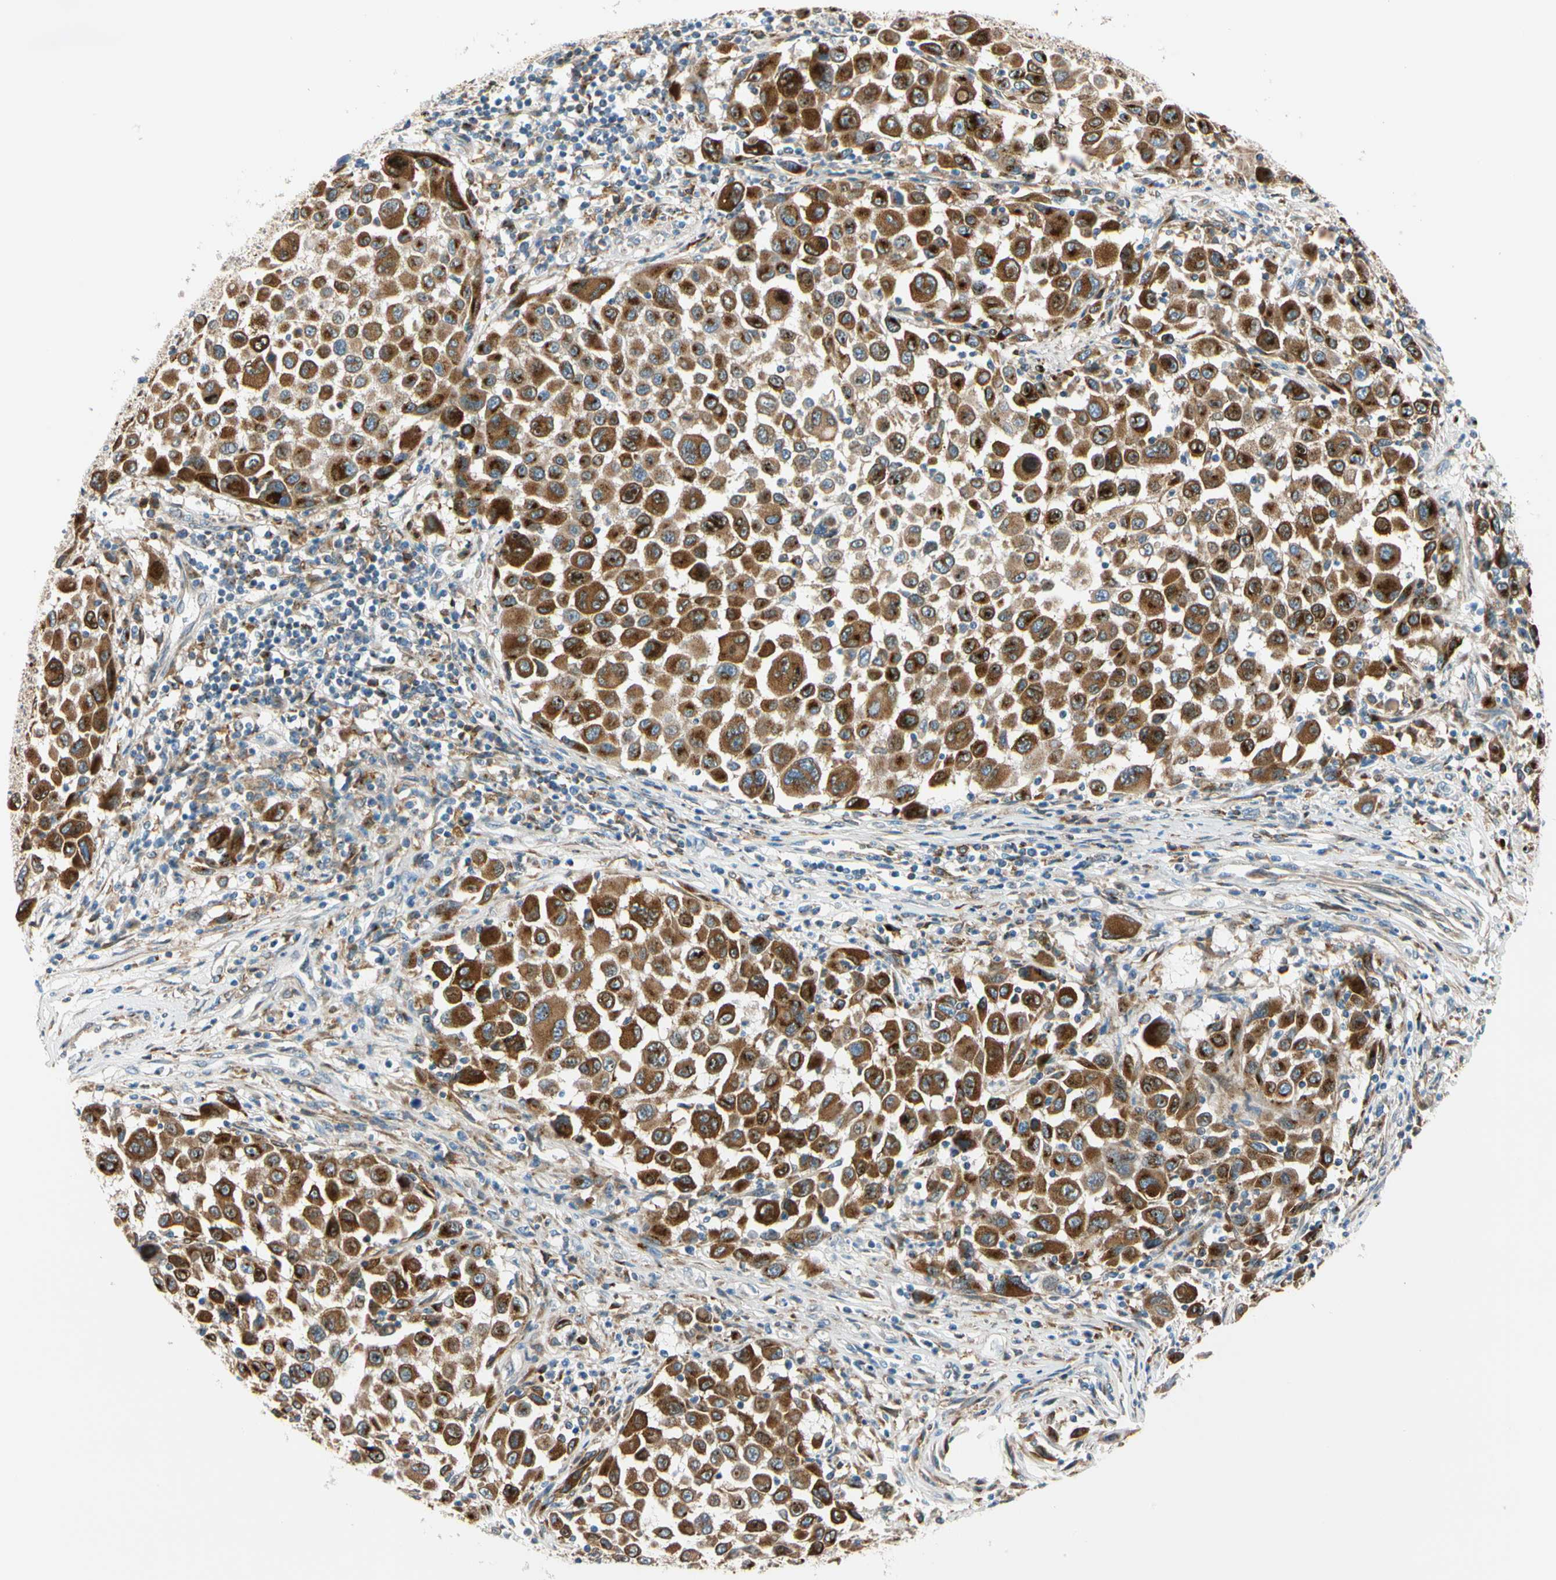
{"staining": {"intensity": "strong", "quantity": ">75%", "location": "cytoplasmic/membranous"}, "tissue": "melanoma", "cell_type": "Tumor cells", "image_type": "cancer", "snomed": [{"axis": "morphology", "description": "Malignant melanoma, Metastatic site"}, {"axis": "topography", "description": "Lymph node"}], "caption": "An image of human melanoma stained for a protein shows strong cytoplasmic/membranous brown staining in tumor cells.", "gene": "NUCB1", "patient": {"sex": "male", "age": 61}}